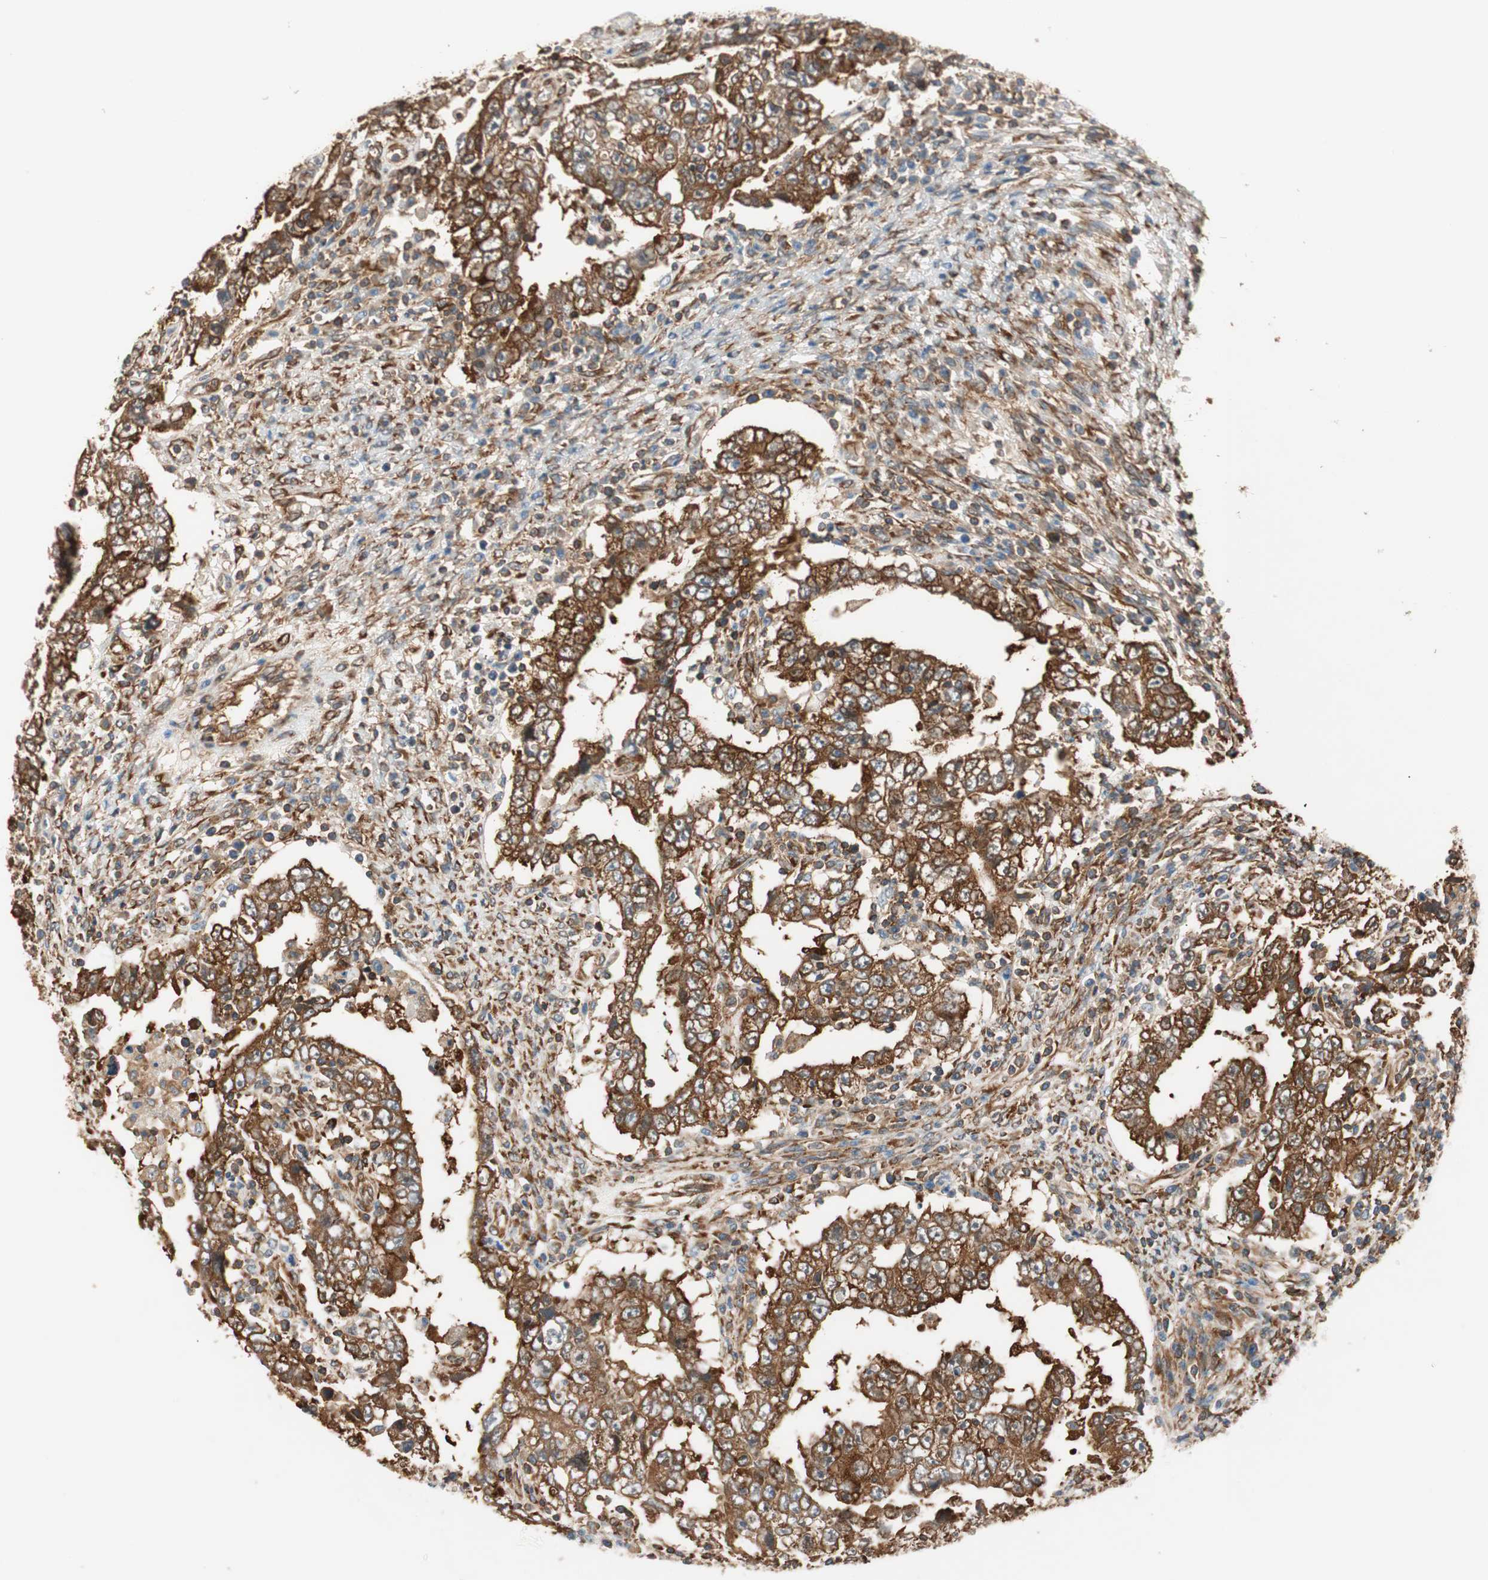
{"staining": {"intensity": "strong", "quantity": ">75%", "location": "cytoplasmic/membranous"}, "tissue": "testis cancer", "cell_type": "Tumor cells", "image_type": "cancer", "snomed": [{"axis": "morphology", "description": "Carcinoma, Embryonal, NOS"}, {"axis": "topography", "description": "Testis"}], "caption": "A photomicrograph showing strong cytoplasmic/membranous staining in about >75% of tumor cells in testis embryonal carcinoma, as visualized by brown immunohistochemical staining.", "gene": "WASL", "patient": {"sex": "male", "age": 26}}